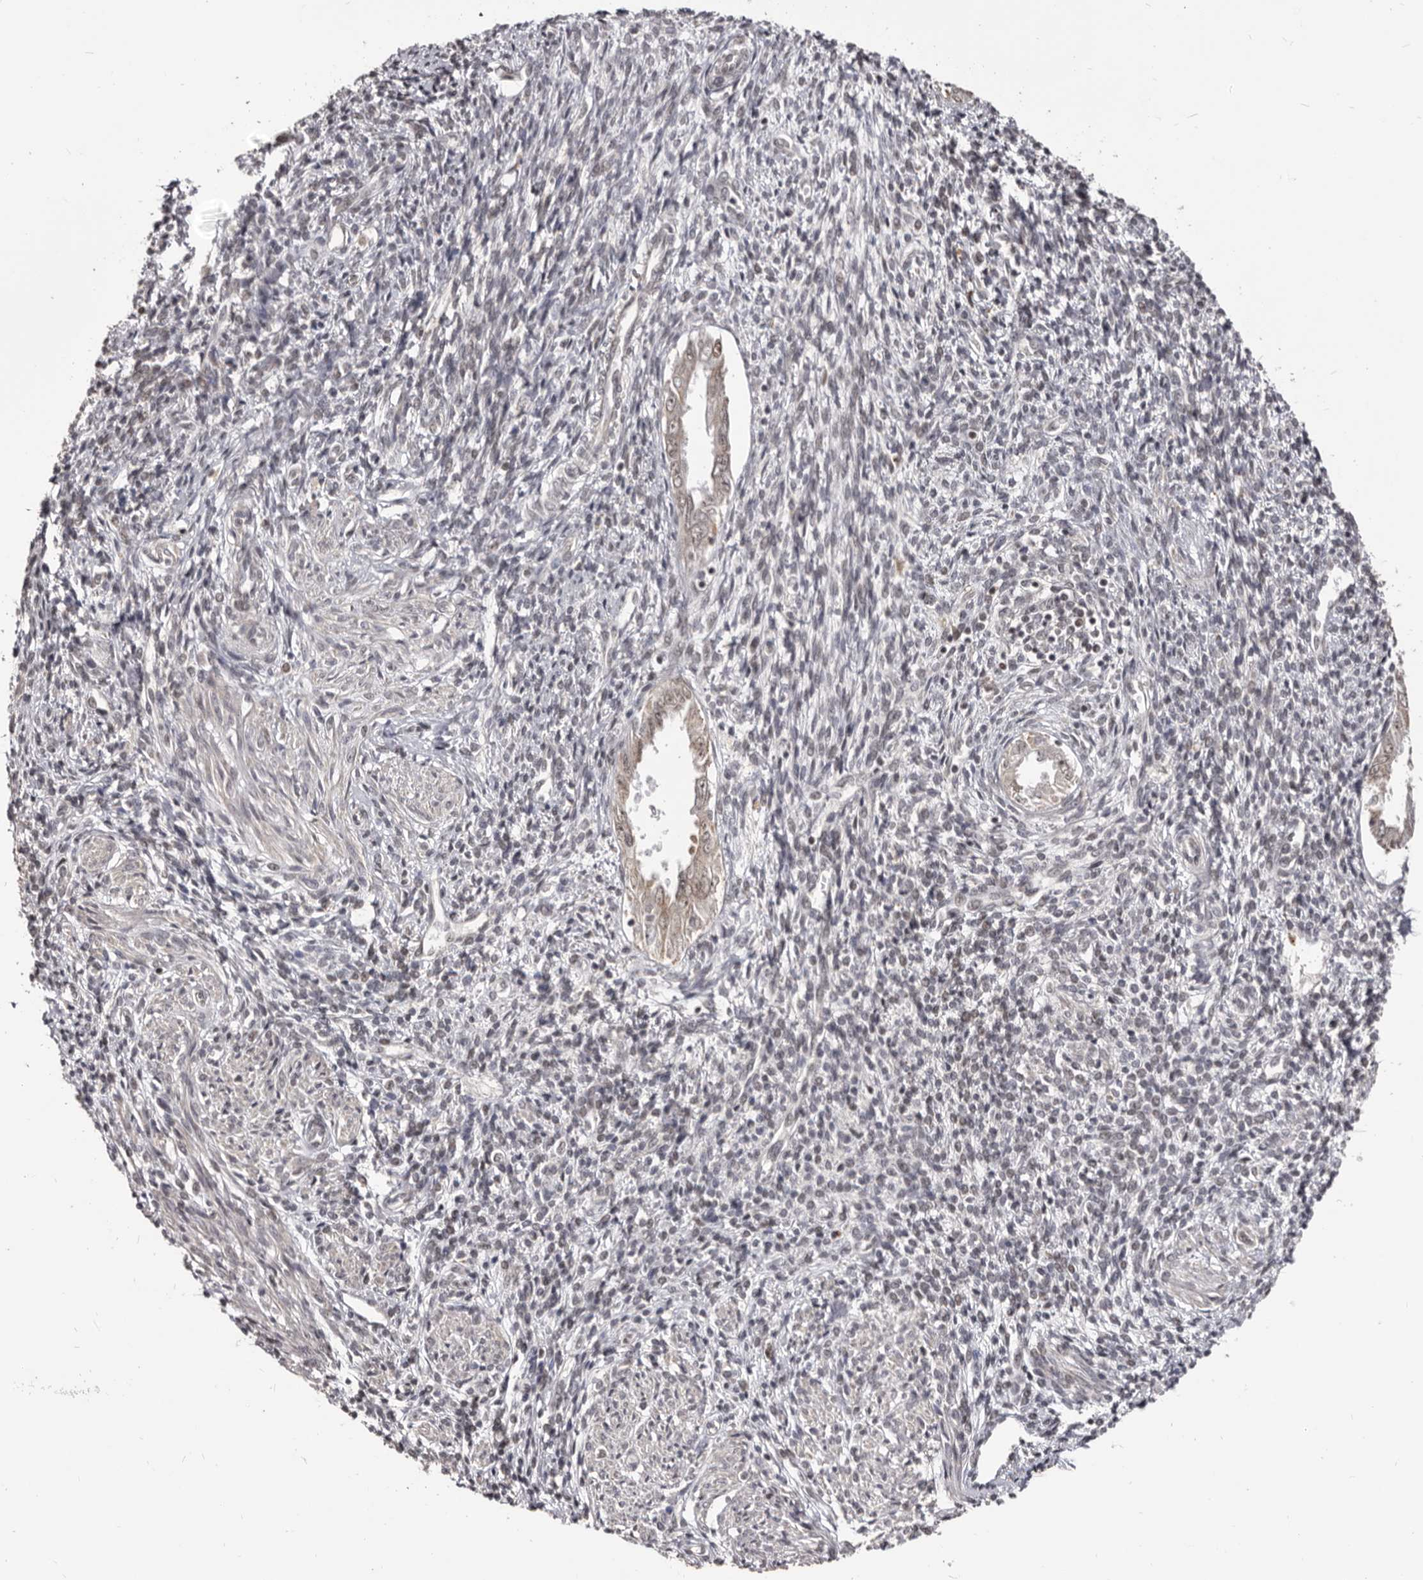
{"staining": {"intensity": "weak", "quantity": "<25%", "location": "cytoplasmic/membranous"}, "tissue": "endometrium", "cell_type": "Cells in endometrial stroma", "image_type": "normal", "snomed": [{"axis": "morphology", "description": "Normal tissue, NOS"}, {"axis": "topography", "description": "Endometrium"}], "caption": "Immunohistochemistry (IHC) of unremarkable endometrium displays no staining in cells in endometrial stroma.", "gene": "THUMPD1", "patient": {"sex": "female", "age": 66}}